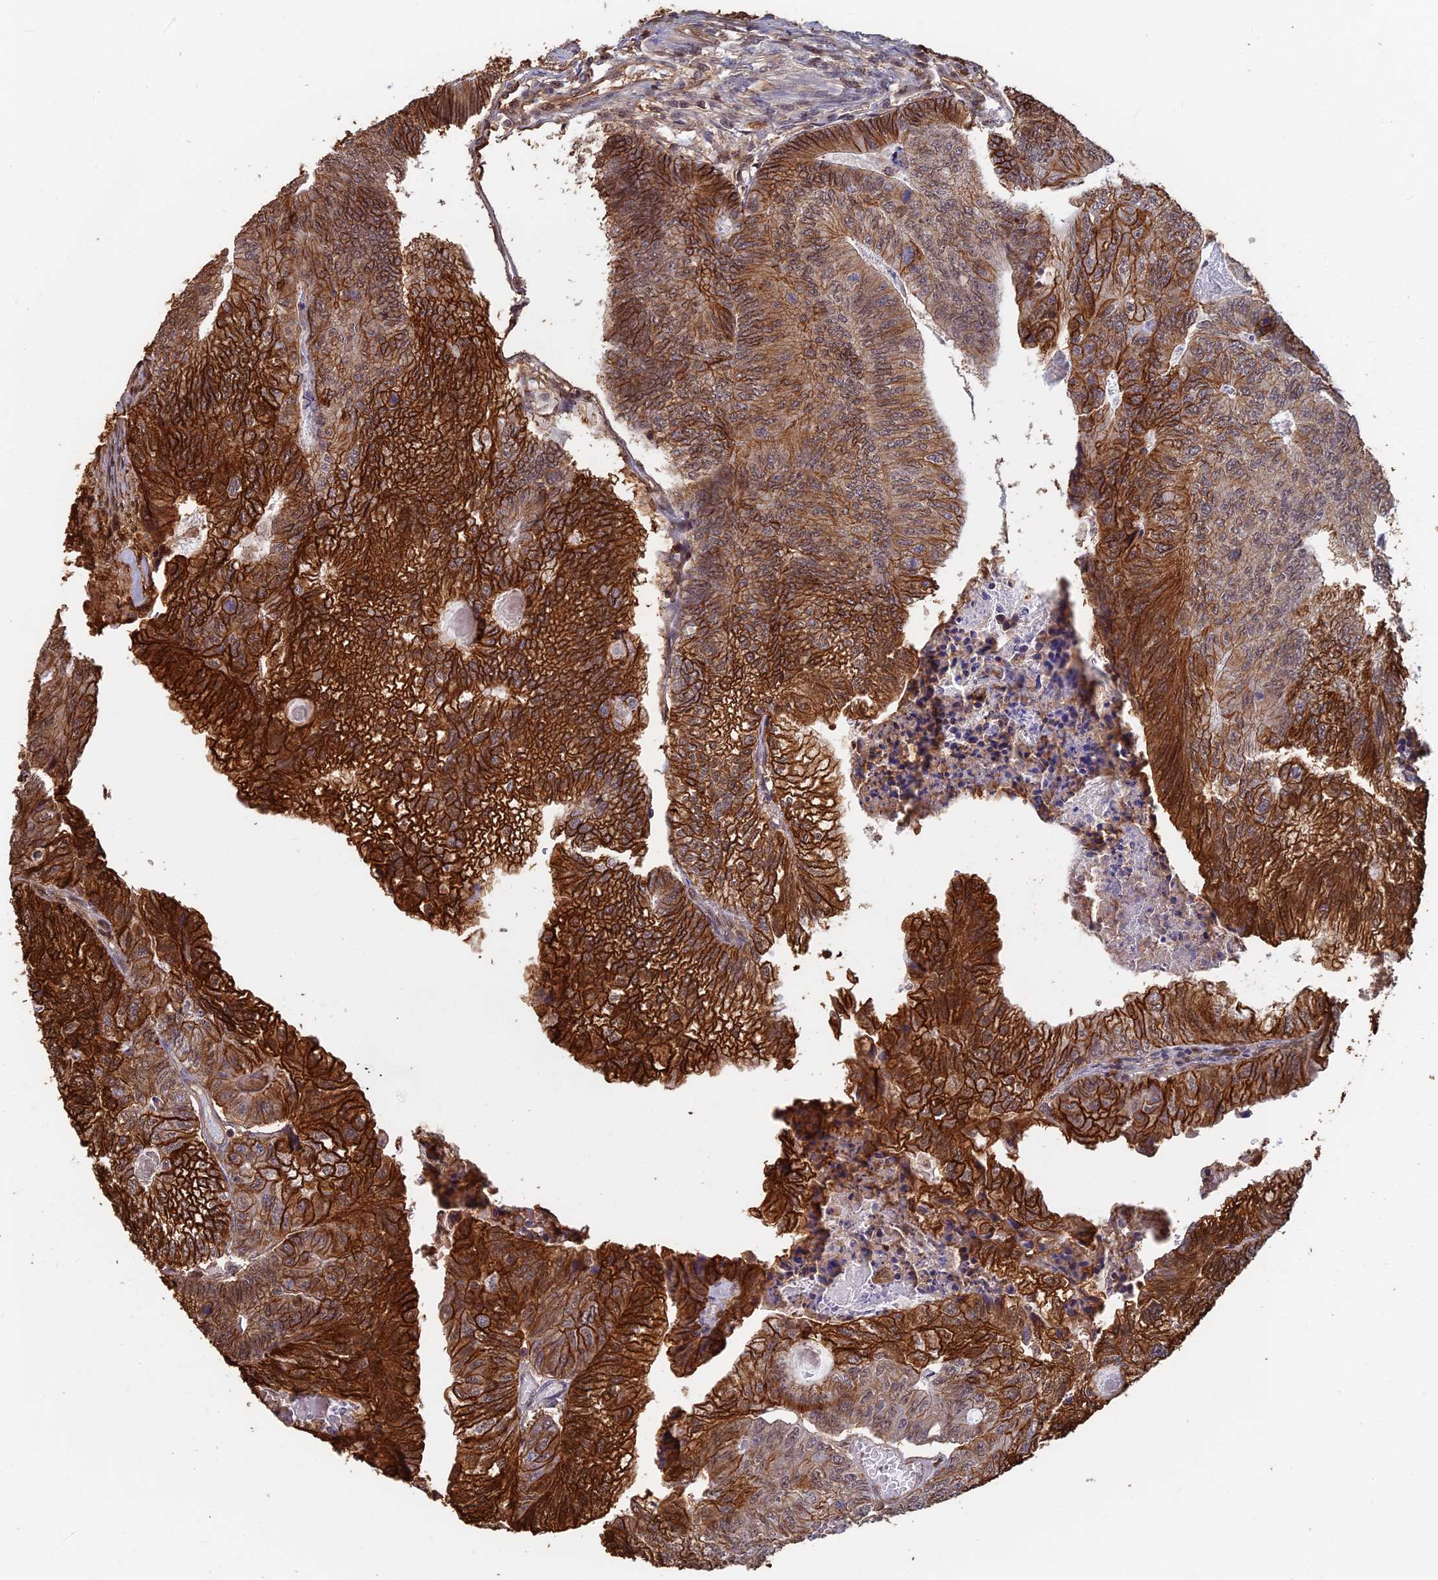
{"staining": {"intensity": "strong", "quantity": ">75%", "location": "cytoplasmic/membranous"}, "tissue": "colorectal cancer", "cell_type": "Tumor cells", "image_type": "cancer", "snomed": [{"axis": "morphology", "description": "Adenocarcinoma, NOS"}, {"axis": "topography", "description": "Colon"}], "caption": "Immunohistochemical staining of human colorectal cancer shows high levels of strong cytoplasmic/membranous staining in about >75% of tumor cells.", "gene": "LRRN3", "patient": {"sex": "female", "age": 67}}